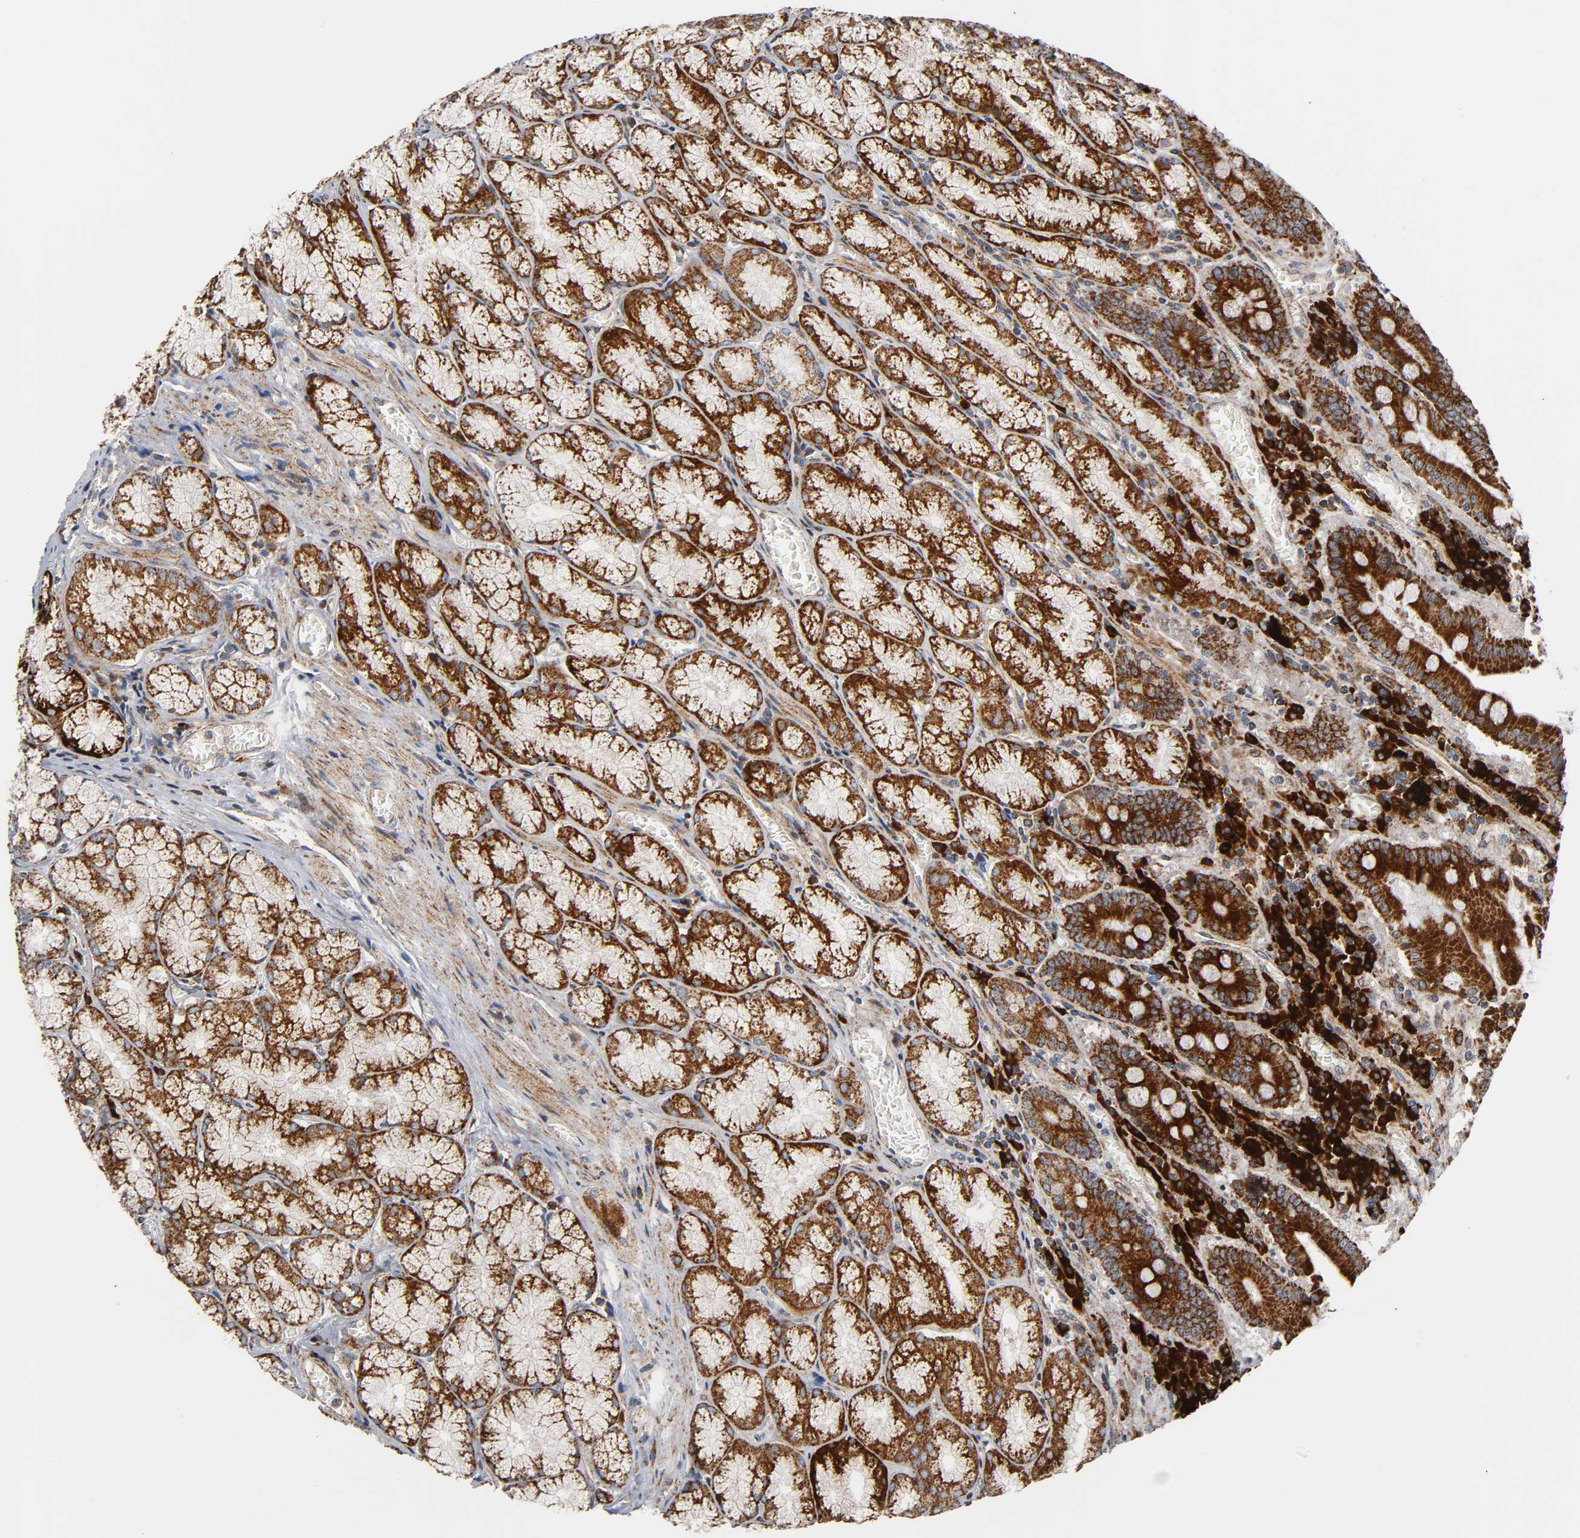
{"staining": {"intensity": "moderate", "quantity": ">75%", "location": "cytoplasmic/membranous"}, "tissue": "stomach", "cell_type": "Glandular cells", "image_type": "normal", "snomed": [{"axis": "morphology", "description": "Normal tissue, NOS"}, {"axis": "topography", "description": "Stomach, lower"}], "caption": "IHC histopathology image of benign stomach: stomach stained using IHC reveals medium levels of moderate protein expression localized specifically in the cytoplasmic/membranous of glandular cells, appearing as a cytoplasmic/membranous brown color.", "gene": "MAP3K1", "patient": {"sex": "male", "age": 56}}